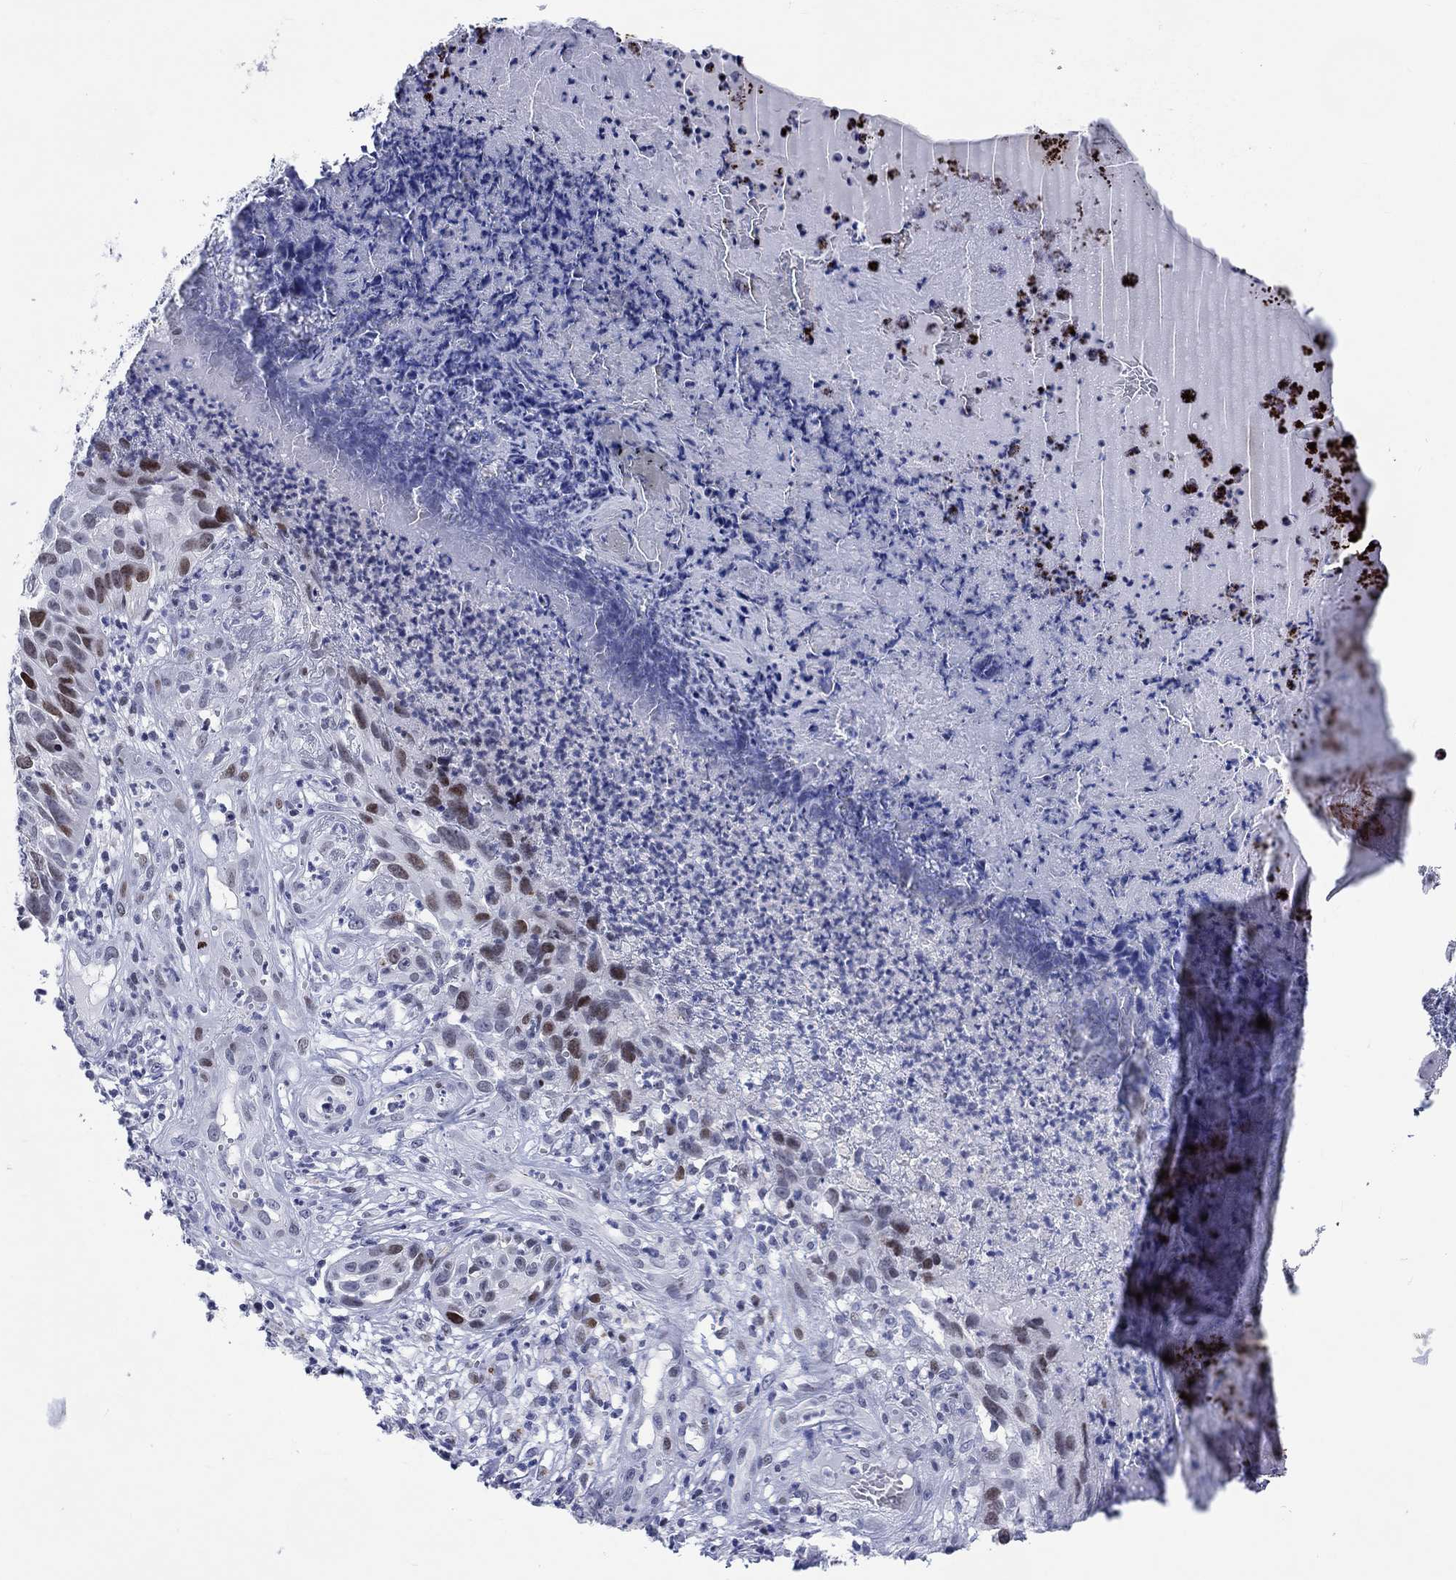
{"staining": {"intensity": "moderate", "quantity": "<25%", "location": "nuclear"}, "tissue": "skin cancer", "cell_type": "Tumor cells", "image_type": "cancer", "snomed": [{"axis": "morphology", "description": "Squamous cell carcinoma, NOS"}, {"axis": "topography", "description": "Skin"}], "caption": "The micrograph shows staining of skin cancer, revealing moderate nuclear protein expression (brown color) within tumor cells.", "gene": "CDCA2", "patient": {"sex": "male", "age": 92}}